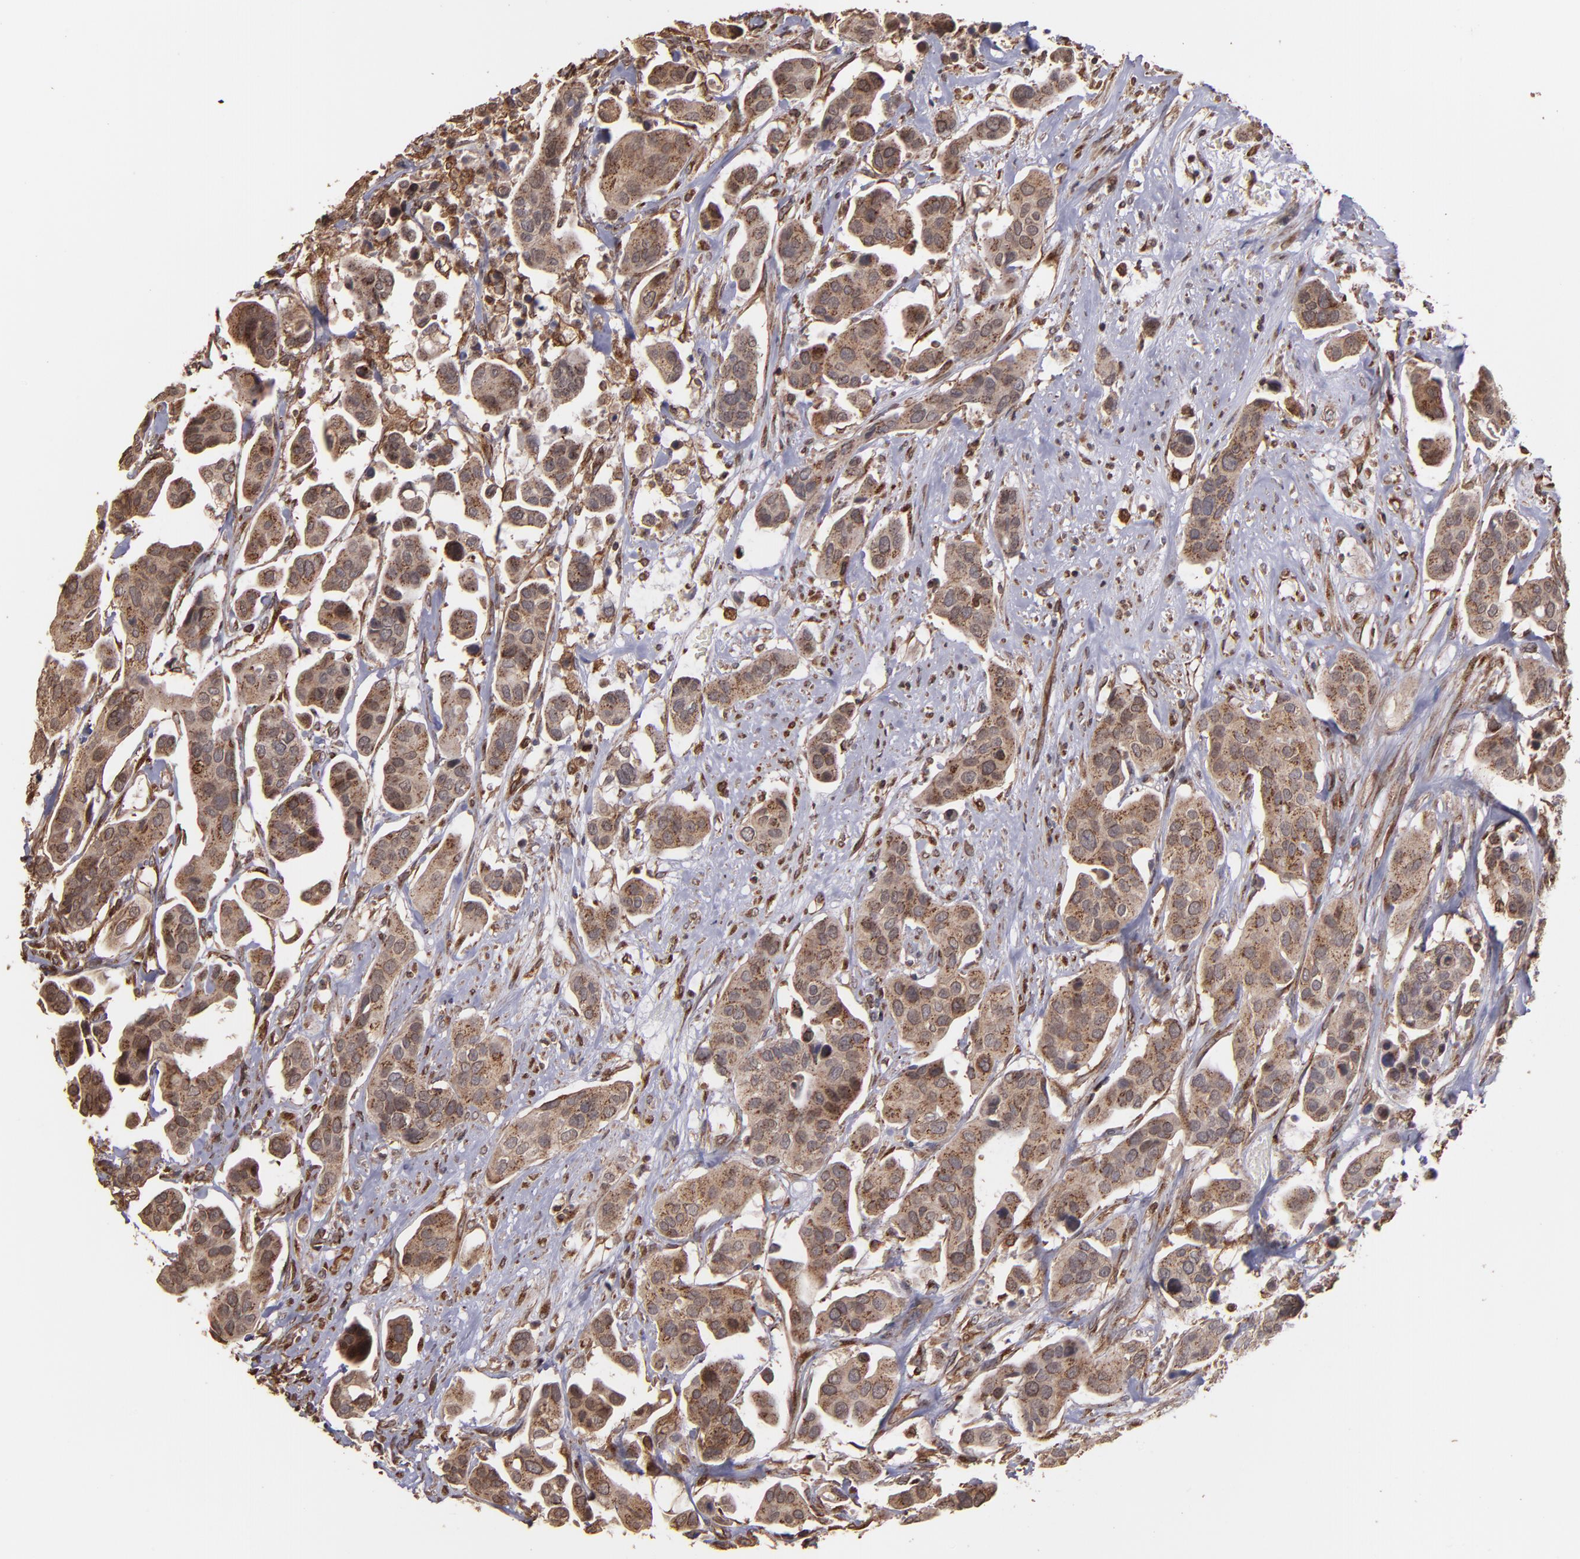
{"staining": {"intensity": "strong", "quantity": ">75%", "location": "cytoplasmic/membranous"}, "tissue": "urothelial cancer", "cell_type": "Tumor cells", "image_type": "cancer", "snomed": [{"axis": "morphology", "description": "Adenocarcinoma, NOS"}, {"axis": "topography", "description": "Urinary bladder"}], "caption": "The micrograph reveals staining of urothelial cancer, revealing strong cytoplasmic/membranous protein expression (brown color) within tumor cells. (DAB IHC with brightfield microscopy, high magnification).", "gene": "TRIP11", "patient": {"sex": "male", "age": 61}}